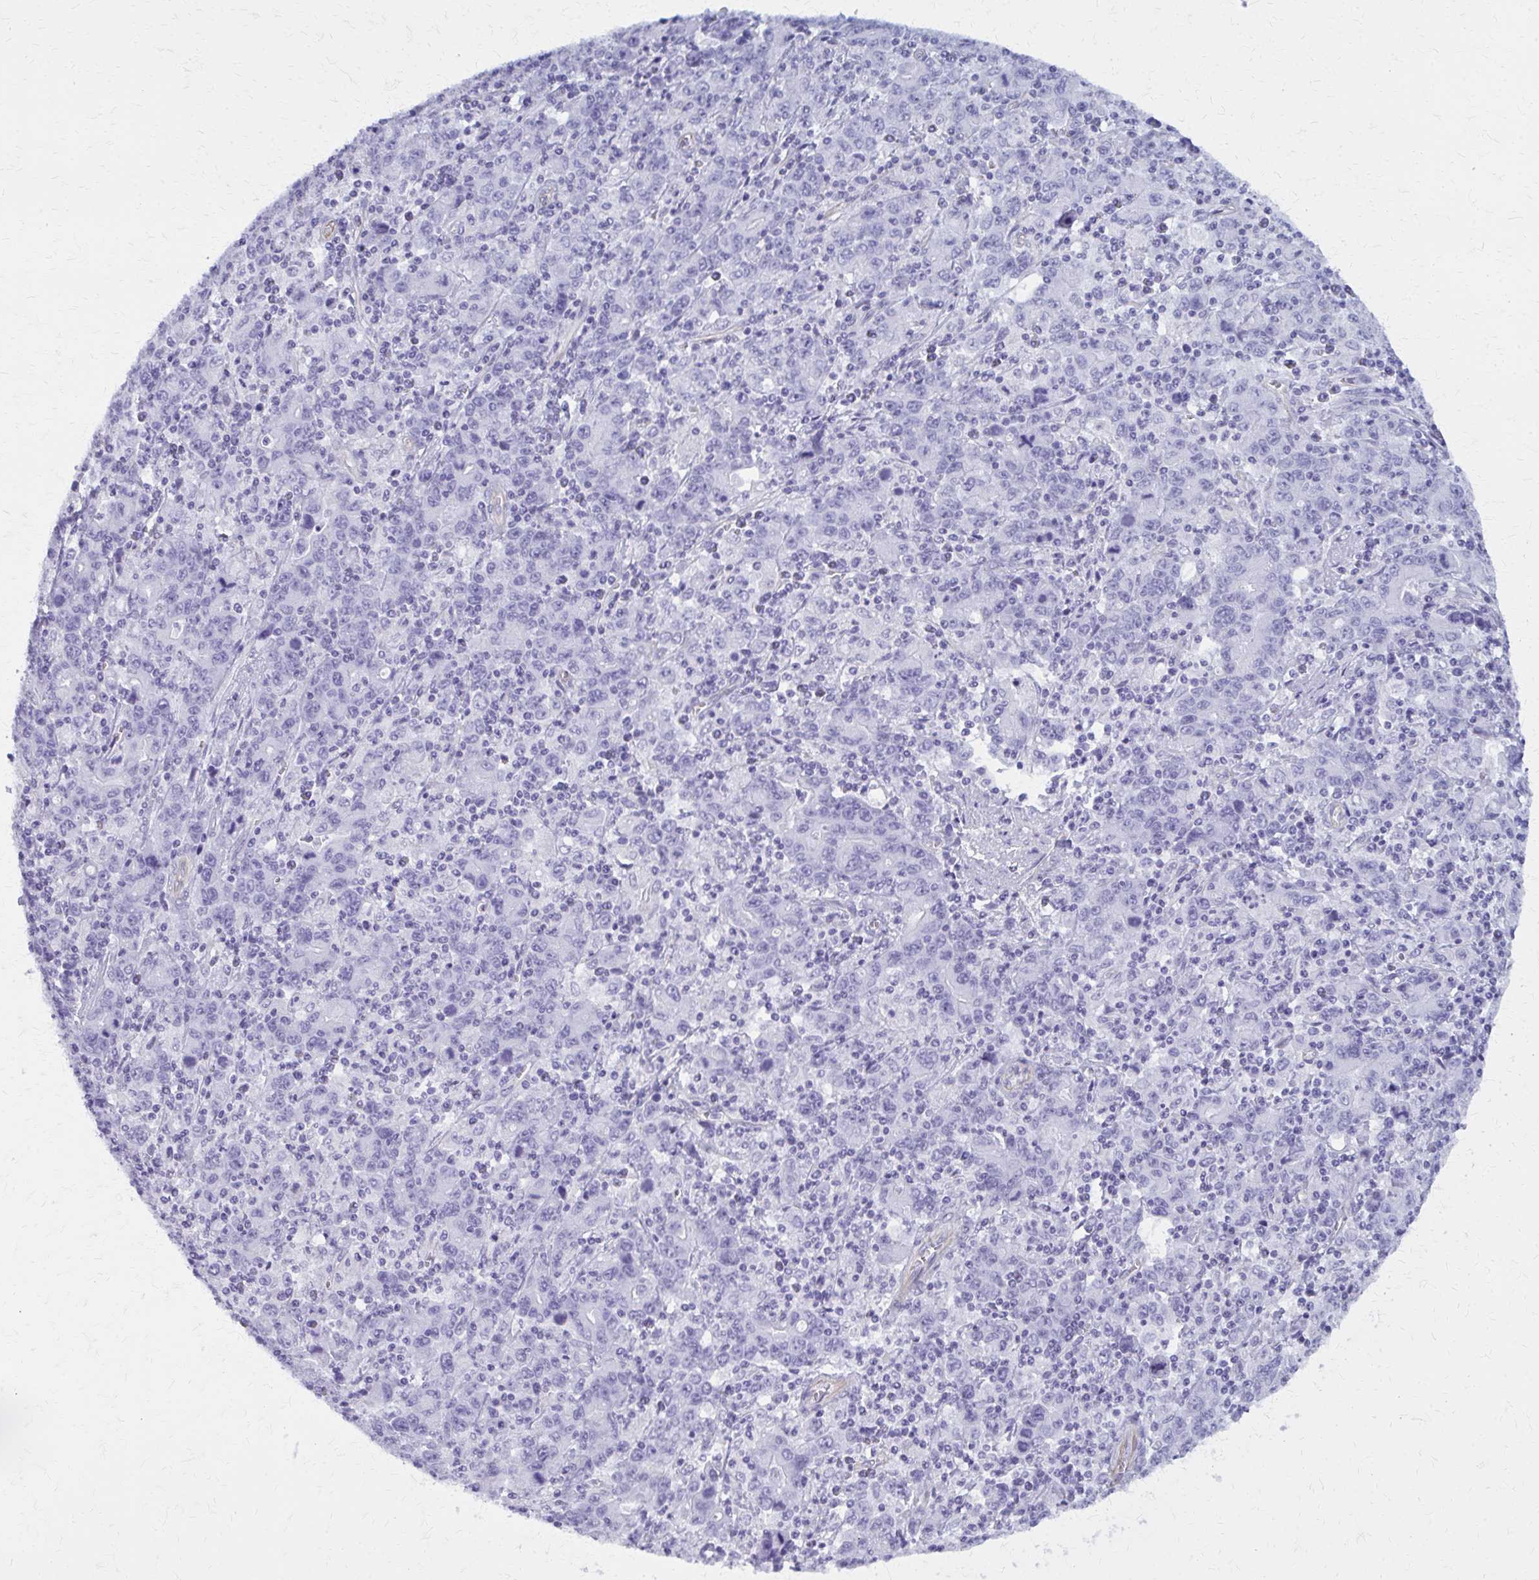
{"staining": {"intensity": "negative", "quantity": "none", "location": "none"}, "tissue": "stomach cancer", "cell_type": "Tumor cells", "image_type": "cancer", "snomed": [{"axis": "morphology", "description": "Adenocarcinoma, NOS"}, {"axis": "topography", "description": "Stomach, upper"}], "caption": "Immunohistochemical staining of adenocarcinoma (stomach) exhibits no significant positivity in tumor cells.", "gene": "GFAP", "patient": {"sex": "male", "age": 69}}